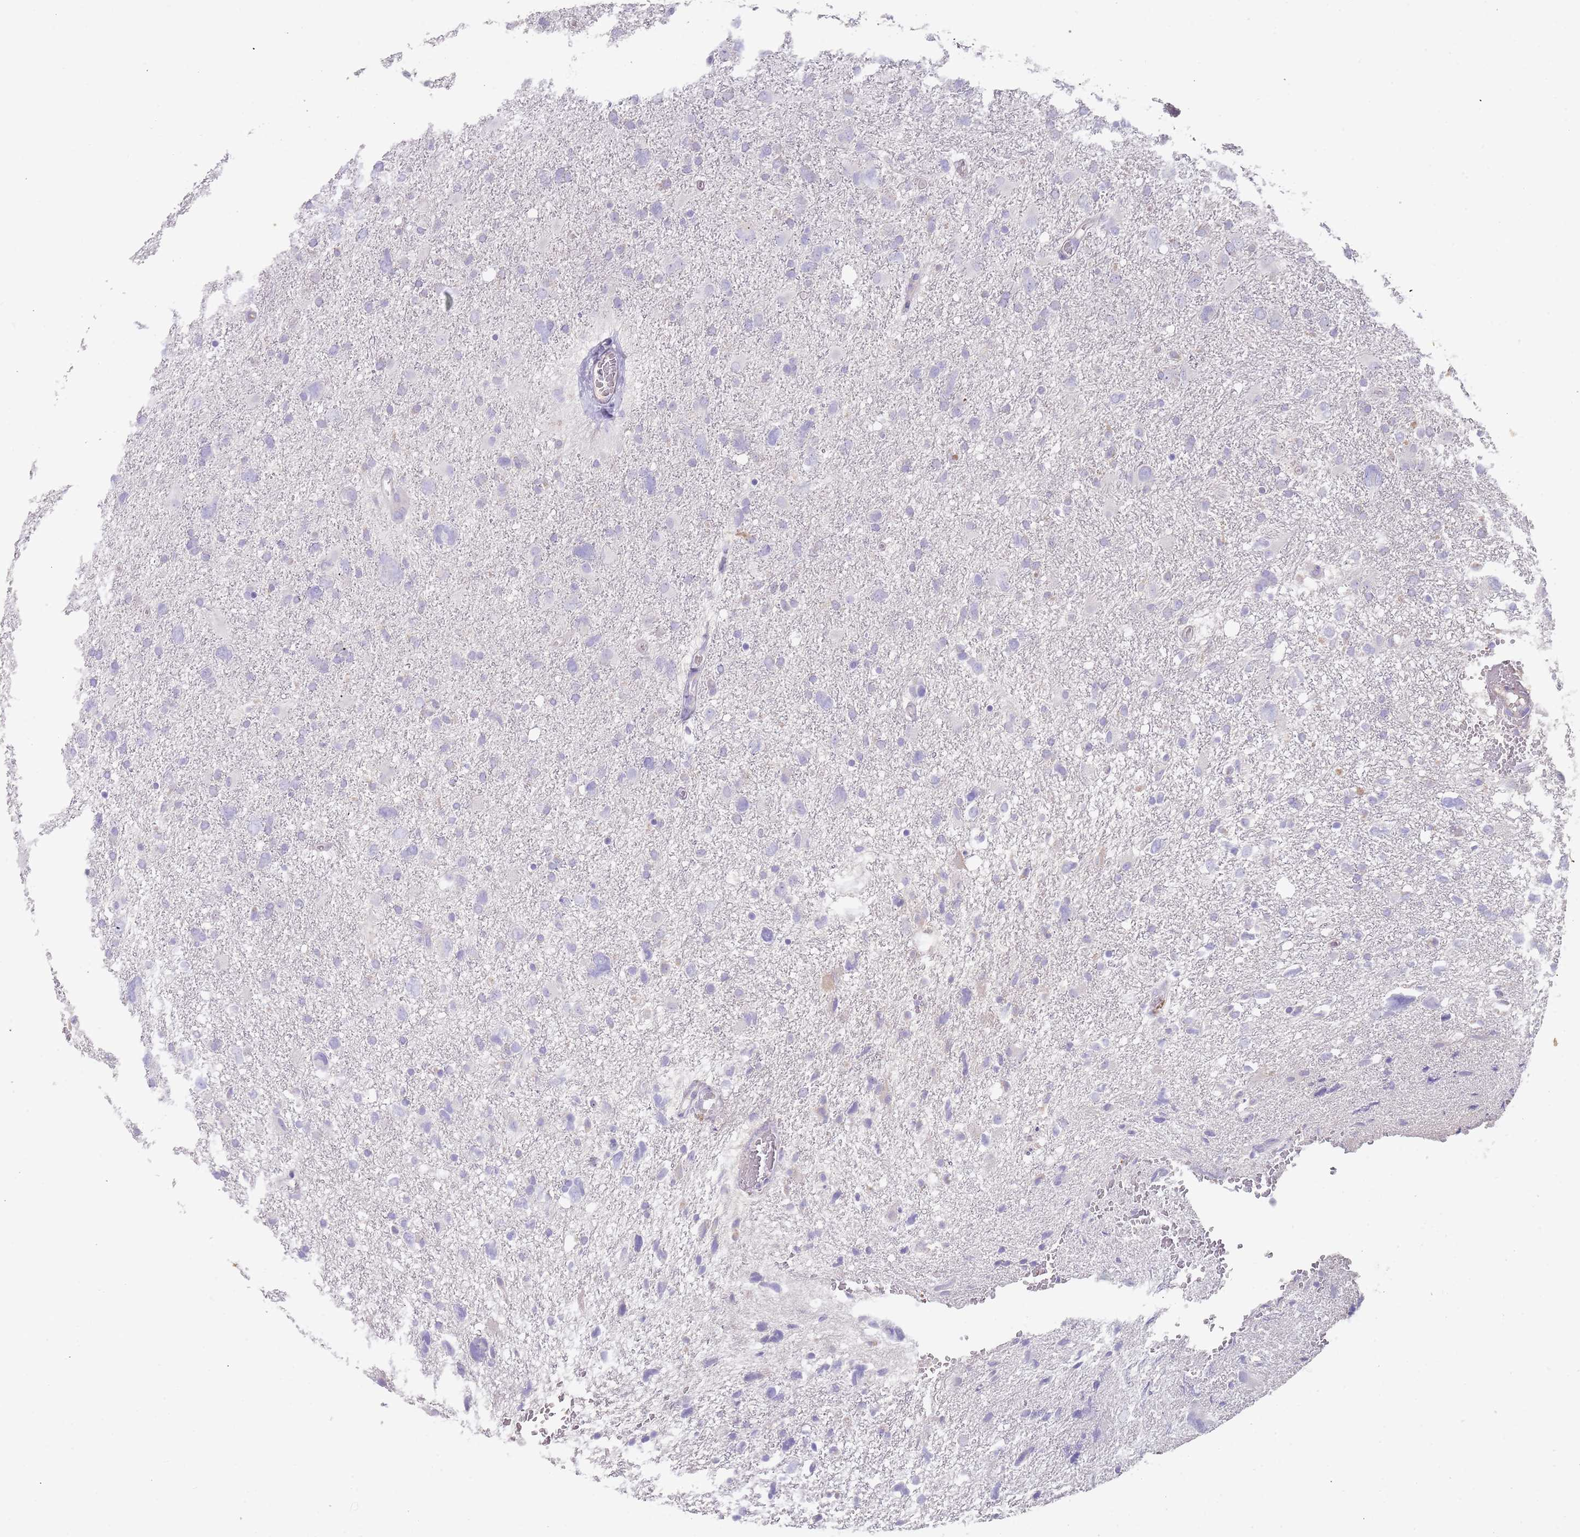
{"staining": {"intensity": "negative", "quantity": "none", "location": "none"}, "tissue": "glioma", "cell_type": "Tumor cells", "image_type": "cancer", "snomed": [{"axis": "morphology", "description": "Glioma, malignant, High grade"}, {"axis": "topography", "description": "Brain"}], "caption": "An immunohistochemistry micrograph of glioma is shown. There is no staining in tumor cells of glioma.", "gene": "PRAC1", "patient": {"sex": "male", "age": 61}}